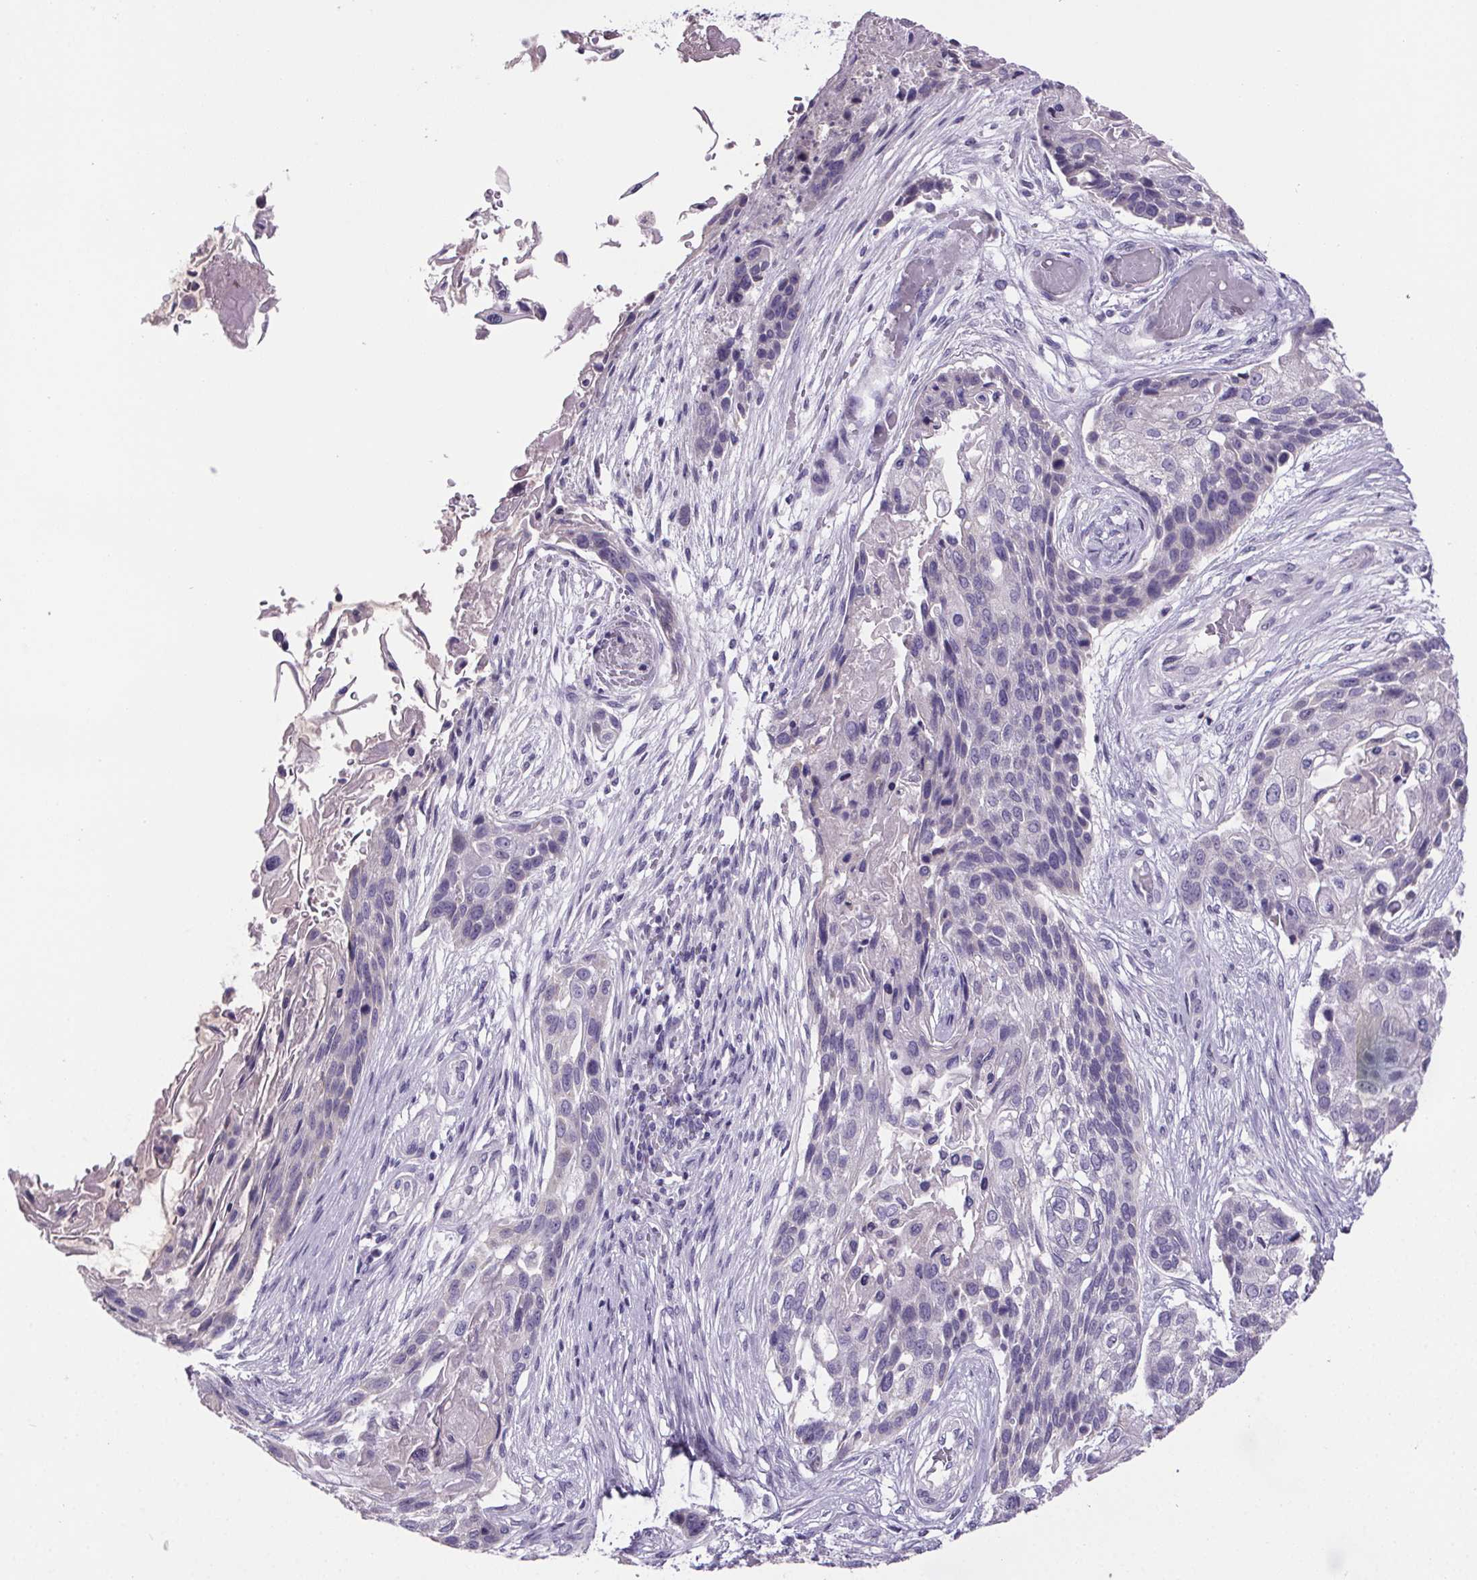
{"staining": {"intensity": "negative", "quantity": "none", "location": "none"}, "tissue": "lung cancer", "cell_type": "Tumor cells", "image_type": "cancer", "snomed": [{"axis": "morphology", "description": "Squamous cell carcinoma, NOS"}, {"axis": "topography", "description": "Lung"}], "caption": "This is an IHC histopathology image of human squamous cell carcinoma (lung). There is no staining in tumor cells.", "gene": "CUBN", "patient": {"sex": "male", "age": 69}}